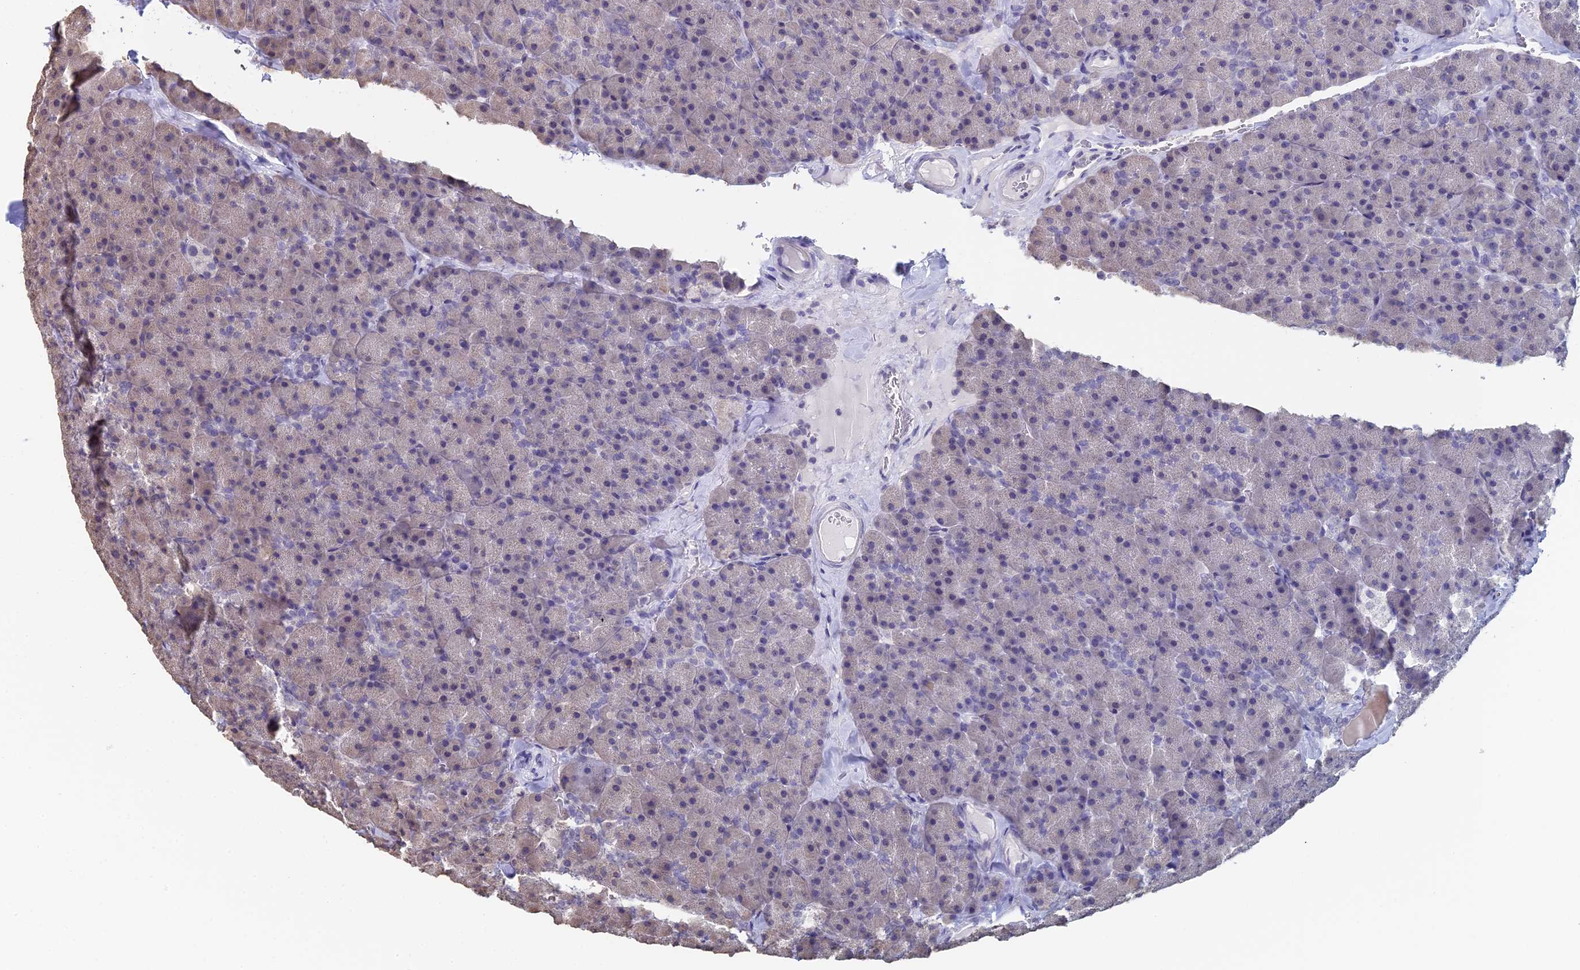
{"staining": {"intensity": "moderate", "quantity": "25%-75%", "location": "cytoplasmic/membranous,nuclear"}, "tissue": "pancreas", "cell_type": "Exocrine glandular cells", "image_type": "normal", "snomed": [{"axis": "morphology", "description": "Normal tissue, NOS"}, {"axis": "topography", "description": "Pancreas"}], "caption": "IHC image of benign human pancreas stained for a protein (brown), which demonstrates medium levels of moderate cytoplasmic/membranous,nuclear staining in approximately 25%-75% of exocrine glandular cells.", "gene": "PRR22", "patient": {"sex": "male", "age": 36}}